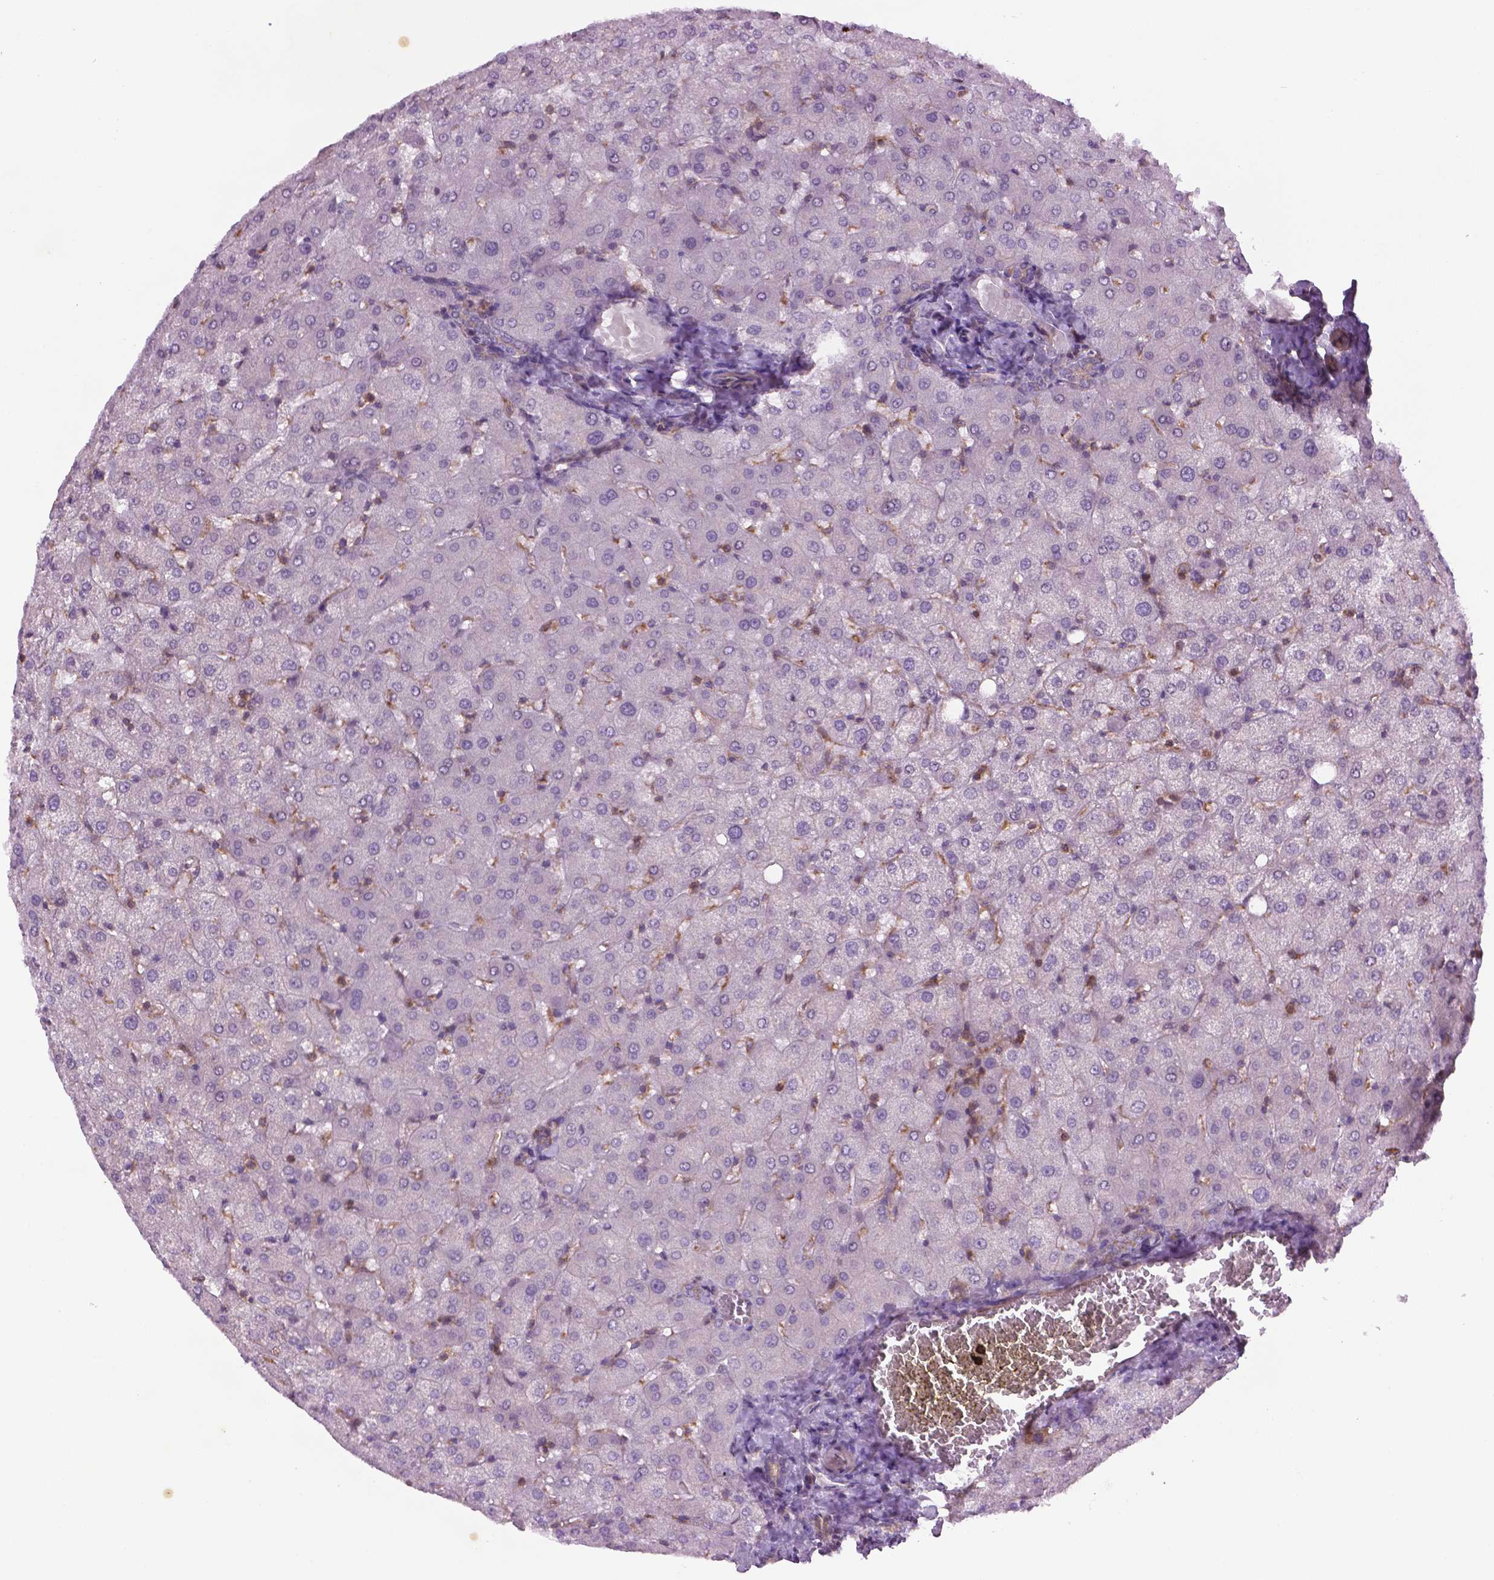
{"staining": {"intensity": "negative", "quantity": "none", "location": "none"}, "tissue": "liver", "cell_type": "Cholangiocytes", "image_type": "normal", "snomed": [{"axis": "morphology", "description": "Normal tissue, NOS"}, {"axis": "topography", "description": "Liver"}], "caption": "The micrograph exhibits no significant positivity in cholangiocytes of liver. (DAB immunohistochemistry (IHC) with hematoxylin counter stain).", "gene": "TCHP", "patient": {"sex": "female", "age": 50}}